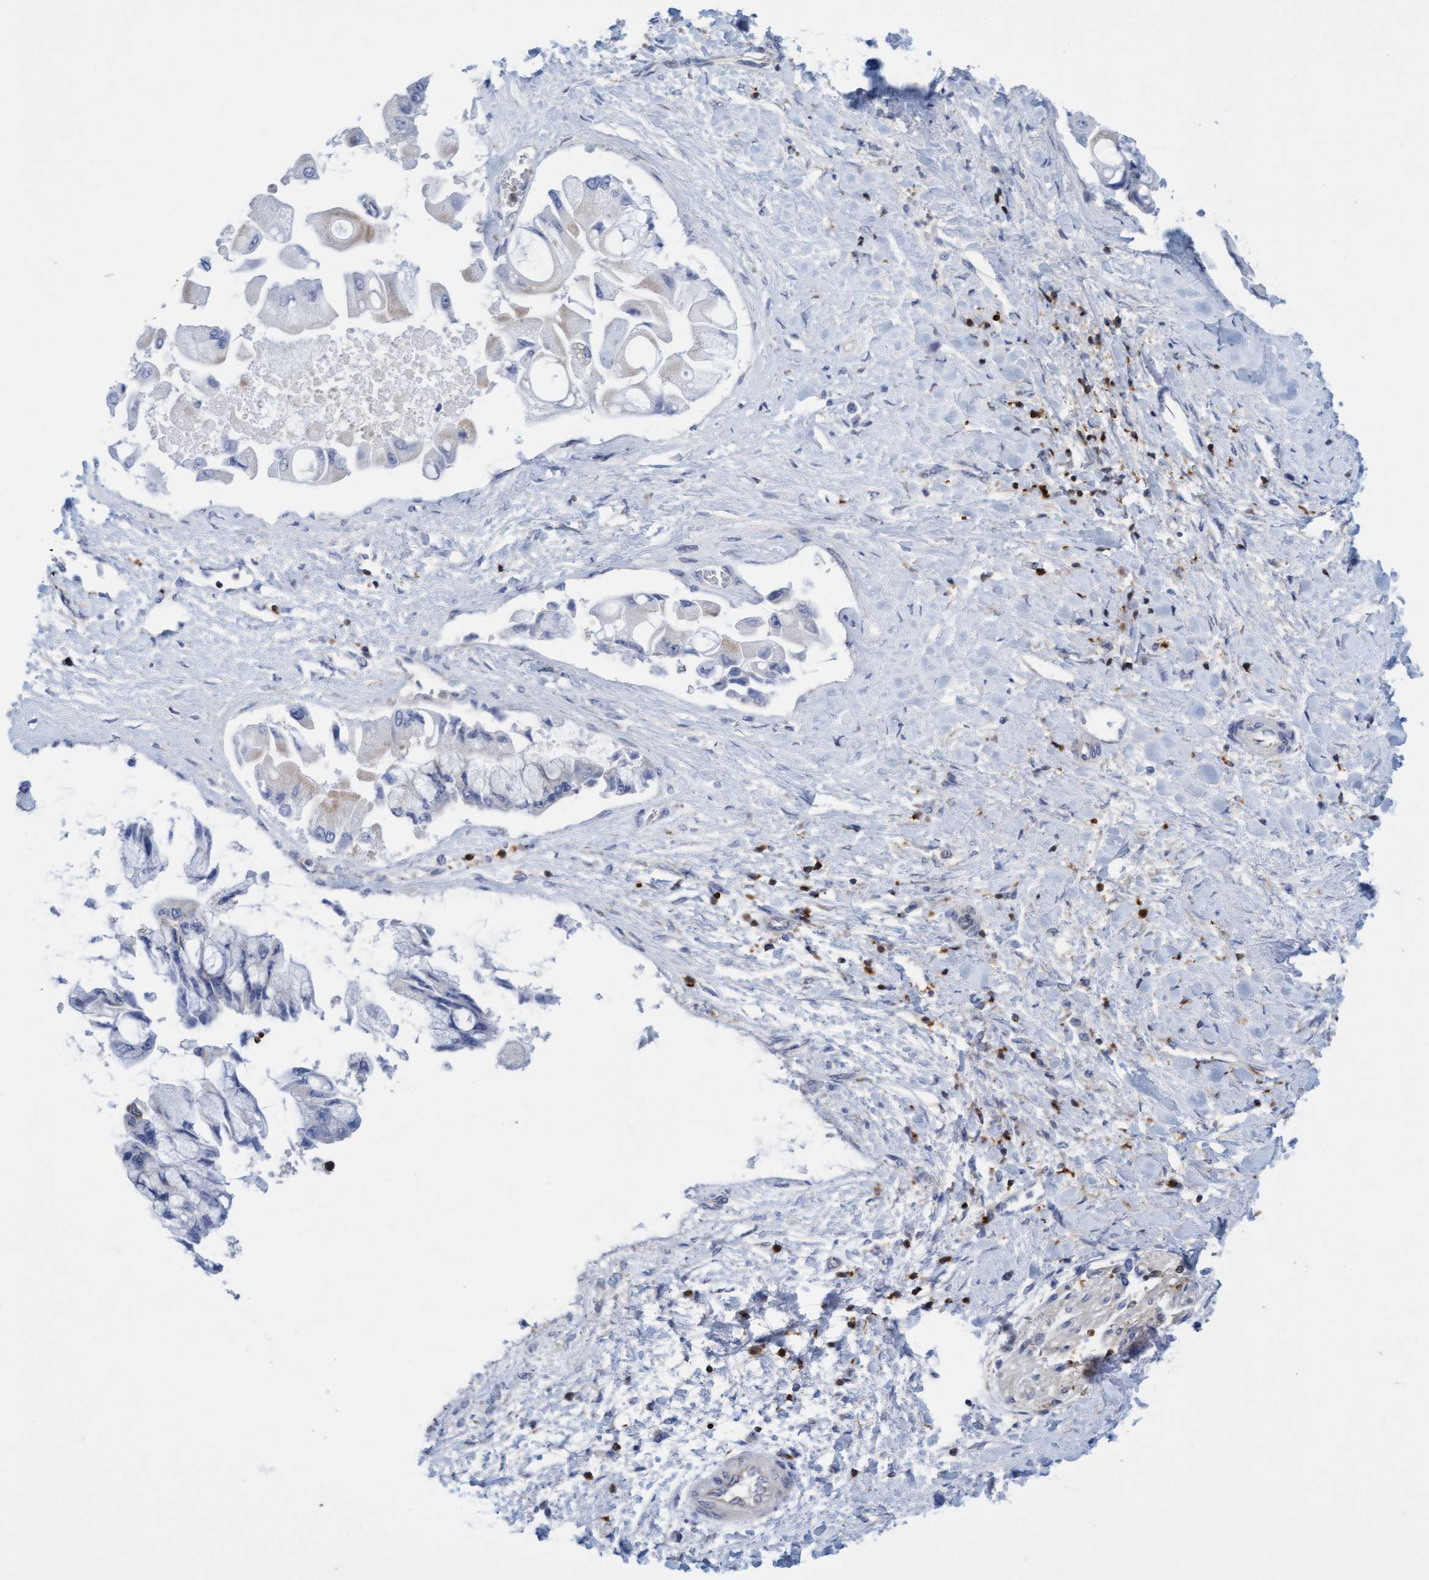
{"staining": {"intensity": "negative", "quantity": "none", "location": "none"}, "tissue": "liver cancer", "cell_type": "Tumor cells", "image_type": "cancer", "snomed": [{"axis": "morphology", "description": "Cholangiocarcinoma"}, {"axis": "topography", "description": "Liver"}], "caption": "Immunohistochemistry histopathology image of liver cholangiocarcinoma stained for a protein (brown), which exhibits no staining in tumor cells.", "gene": "FNBP1", "patient": {"sex": "male", "age": 50}}